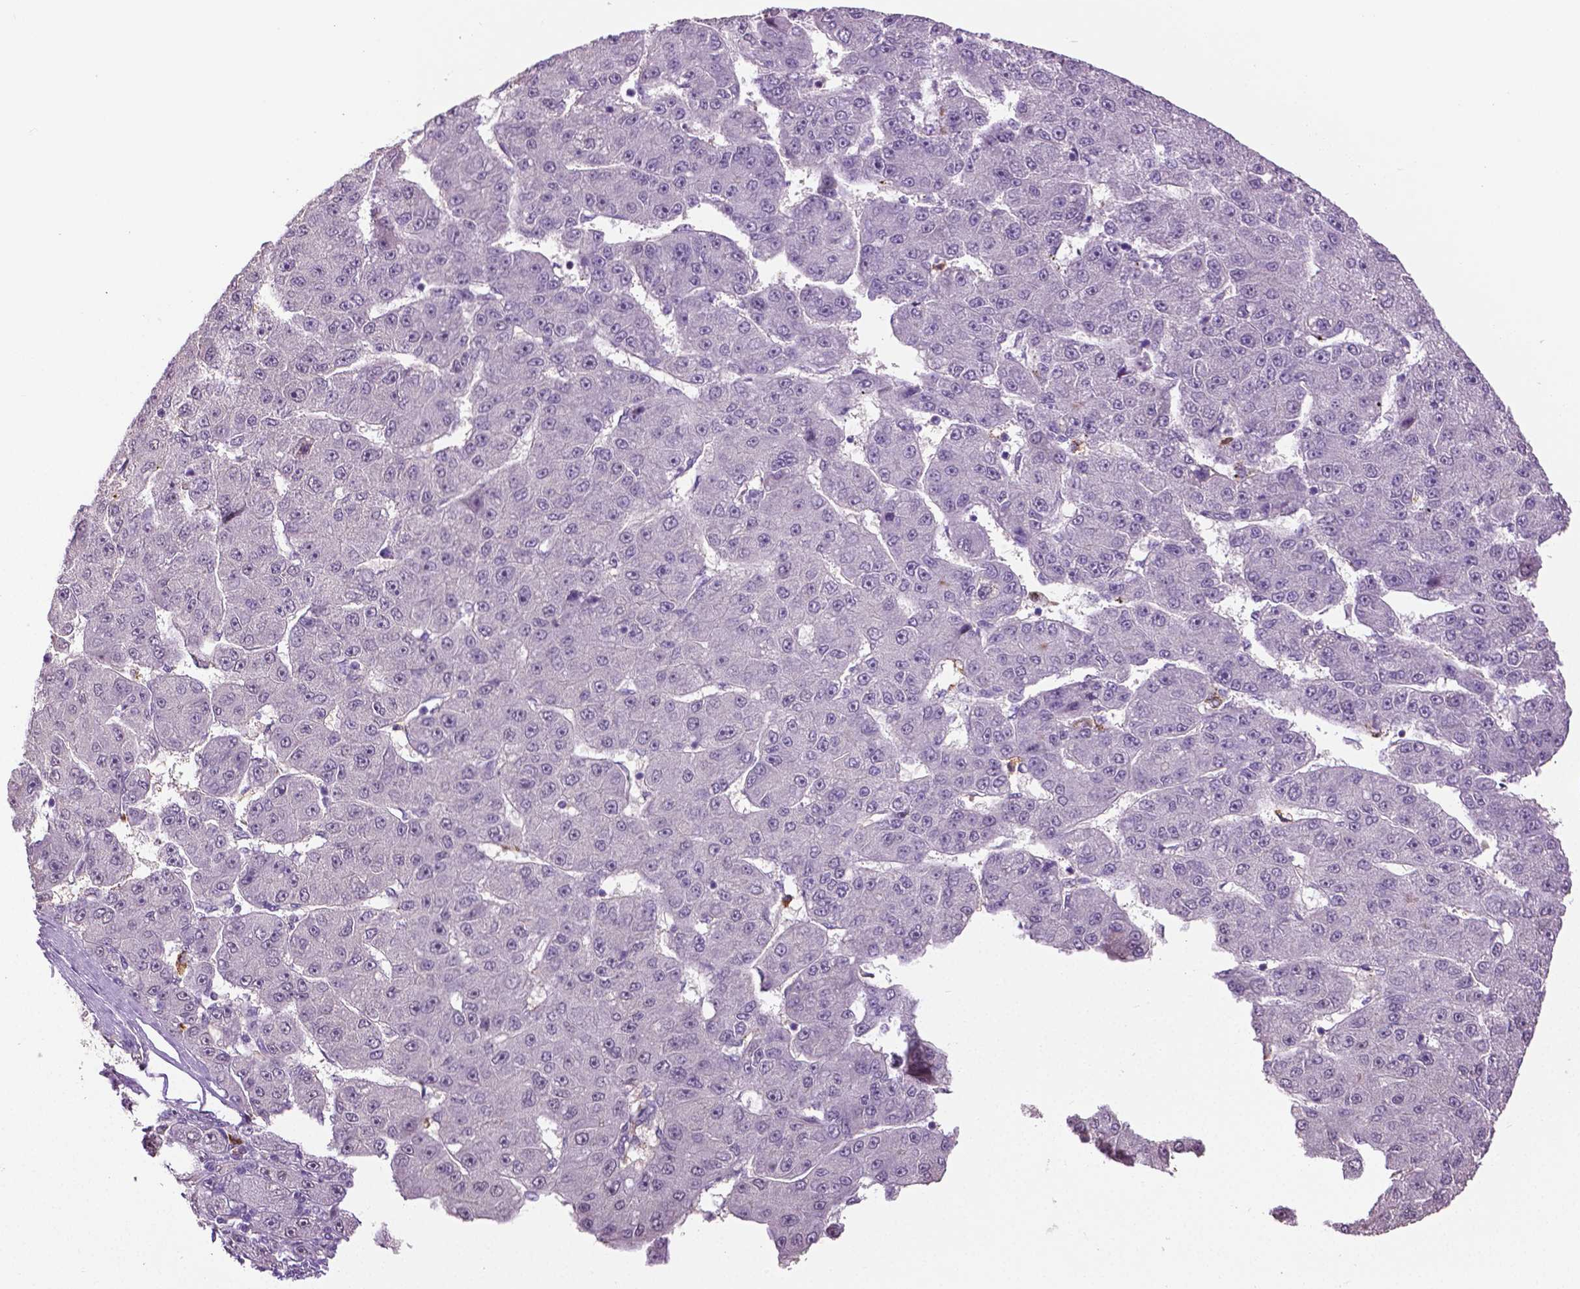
{"staining": {"intensity": "negative", "quantity": "none", "location": "none"}, "tissue": "liver cancer", "cell_type": "Tumor cells", "image_type": "cancer", "snomed": [{"axis": "morphology", "description": "Carcinoma, Hepatocellular, NOS"}, {"axis": "topography", "description": "Liver"}], "caption": "Photomicrograph shows no protein expression in tumor cells of hepatocellular carcinoma (liver) tissue.", "gene": "PTPN5", "patient": {"sex": "male", "age": 67}}